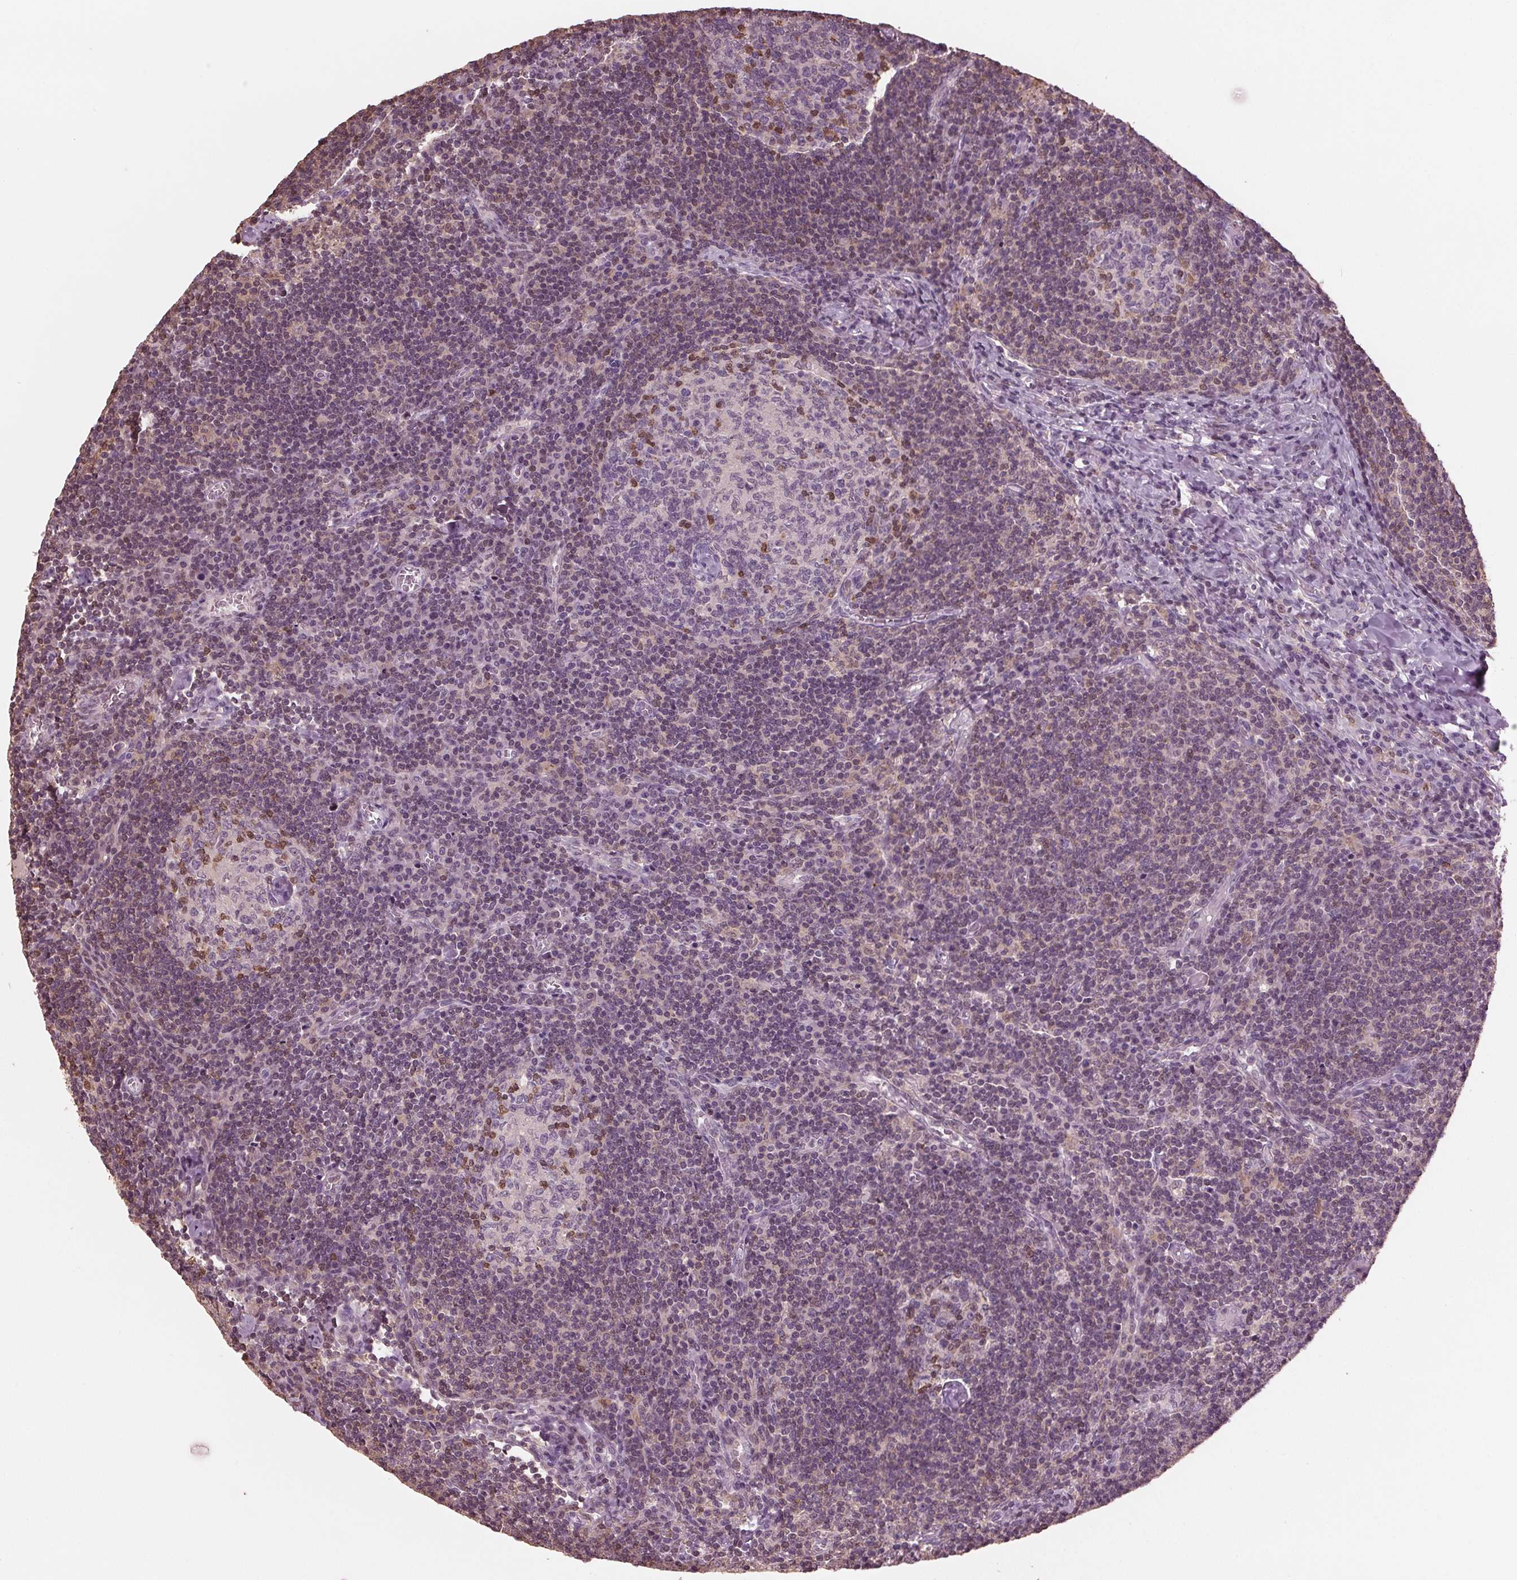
{"staining": {"intensity": "moderate", "quantity": "<25%", "location": "cytoplasmic/membranous,nuclear"}, "tissue": "lymph node", "cell_type": "Germinal center cells", "image_type": "normal", "snomed": [{"axis": "morphology", "description": "Normal tissue, NOS"}, {"axis": "topography", "description": "Lymph node"}], "caption": "Immunohistochemical staining of normal human lymph node shows low levels of moderate cytoplasmic/membranous,nuclear staining in about <25% of germinal center cells.", "gene": "BTLA", "patient": {"sex": "male", "age": 67}}